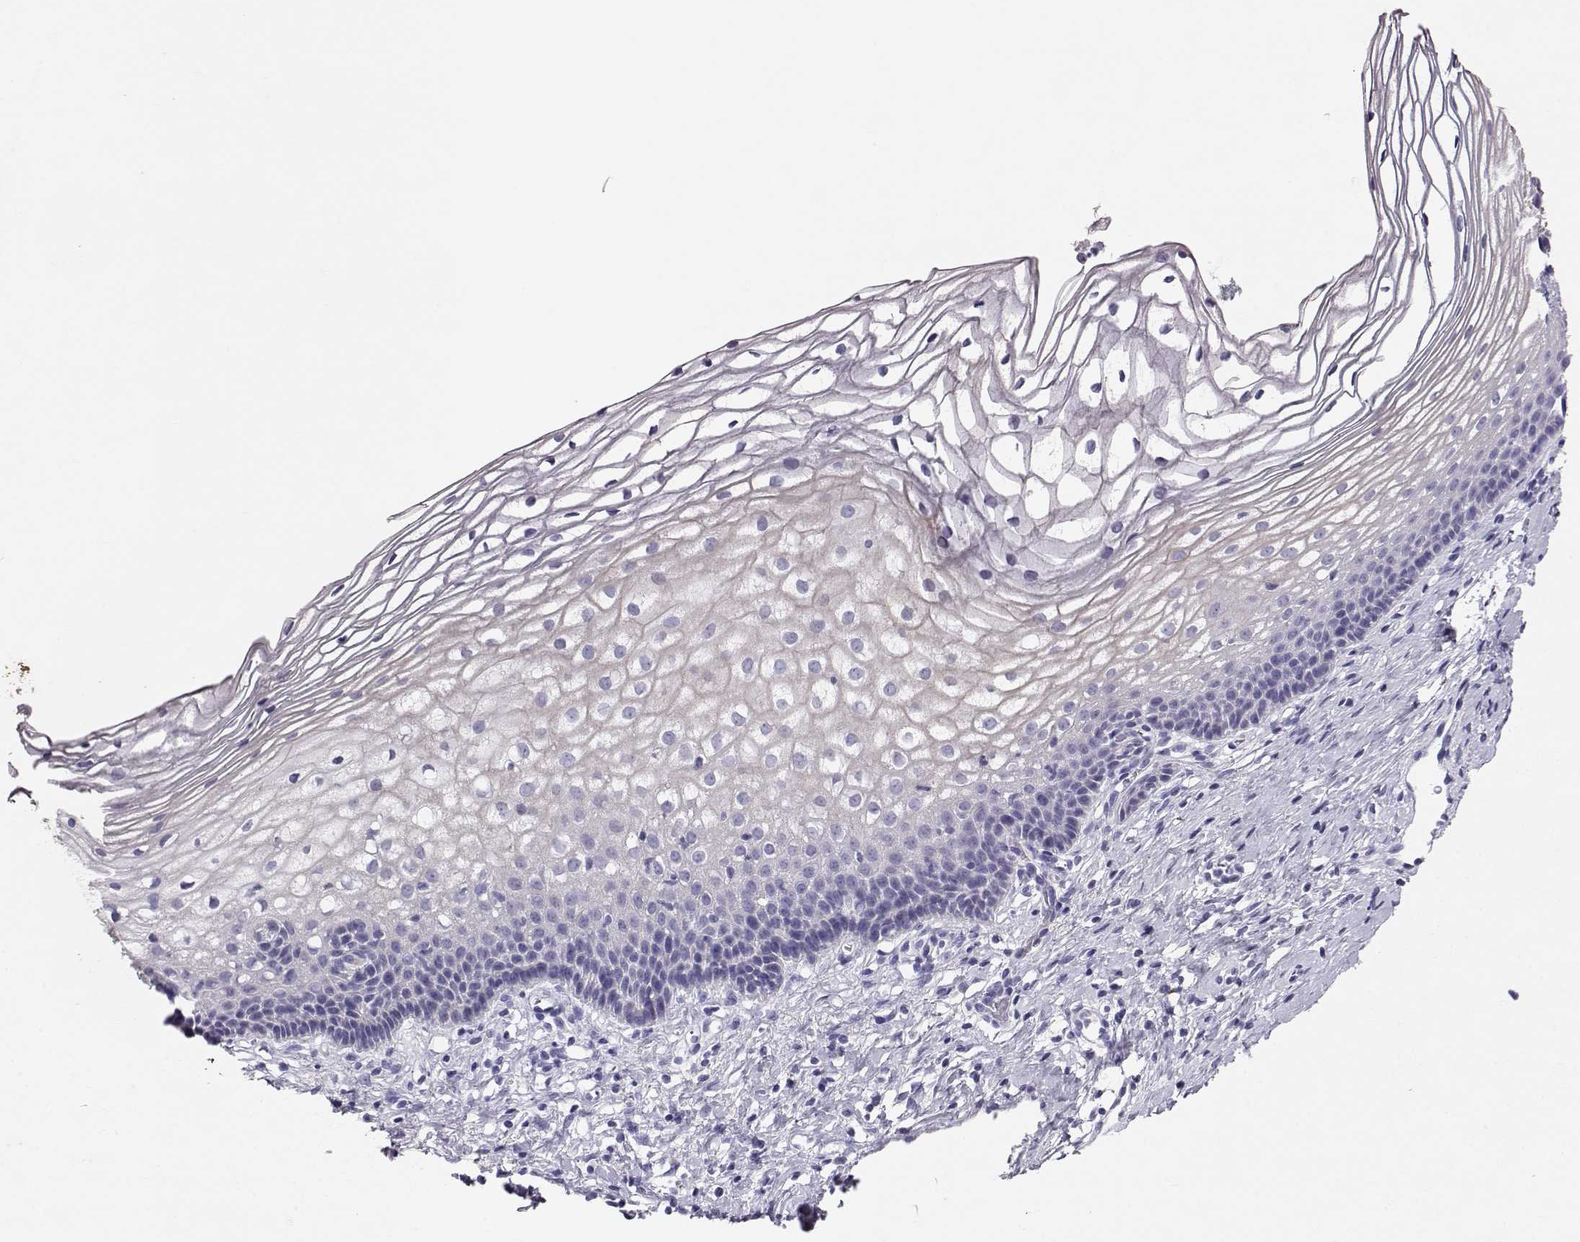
{"staining": {"intensity": "negative", "quantity": "none", "location": "none"}, "tissue": "cervix", "cell_type": "Glandular cells", "image_type": "normal", "snomed": [{"axis": "morphology", "description": "Normal tissue, NOS"}, {"axis": "topography", "description": "Cervix"}], "caption": "The micrograph reveals no staining of glandular cells in unremarkable cervix.", "gene": "RD3", "patient": {"sex": "female", "age": 39}}